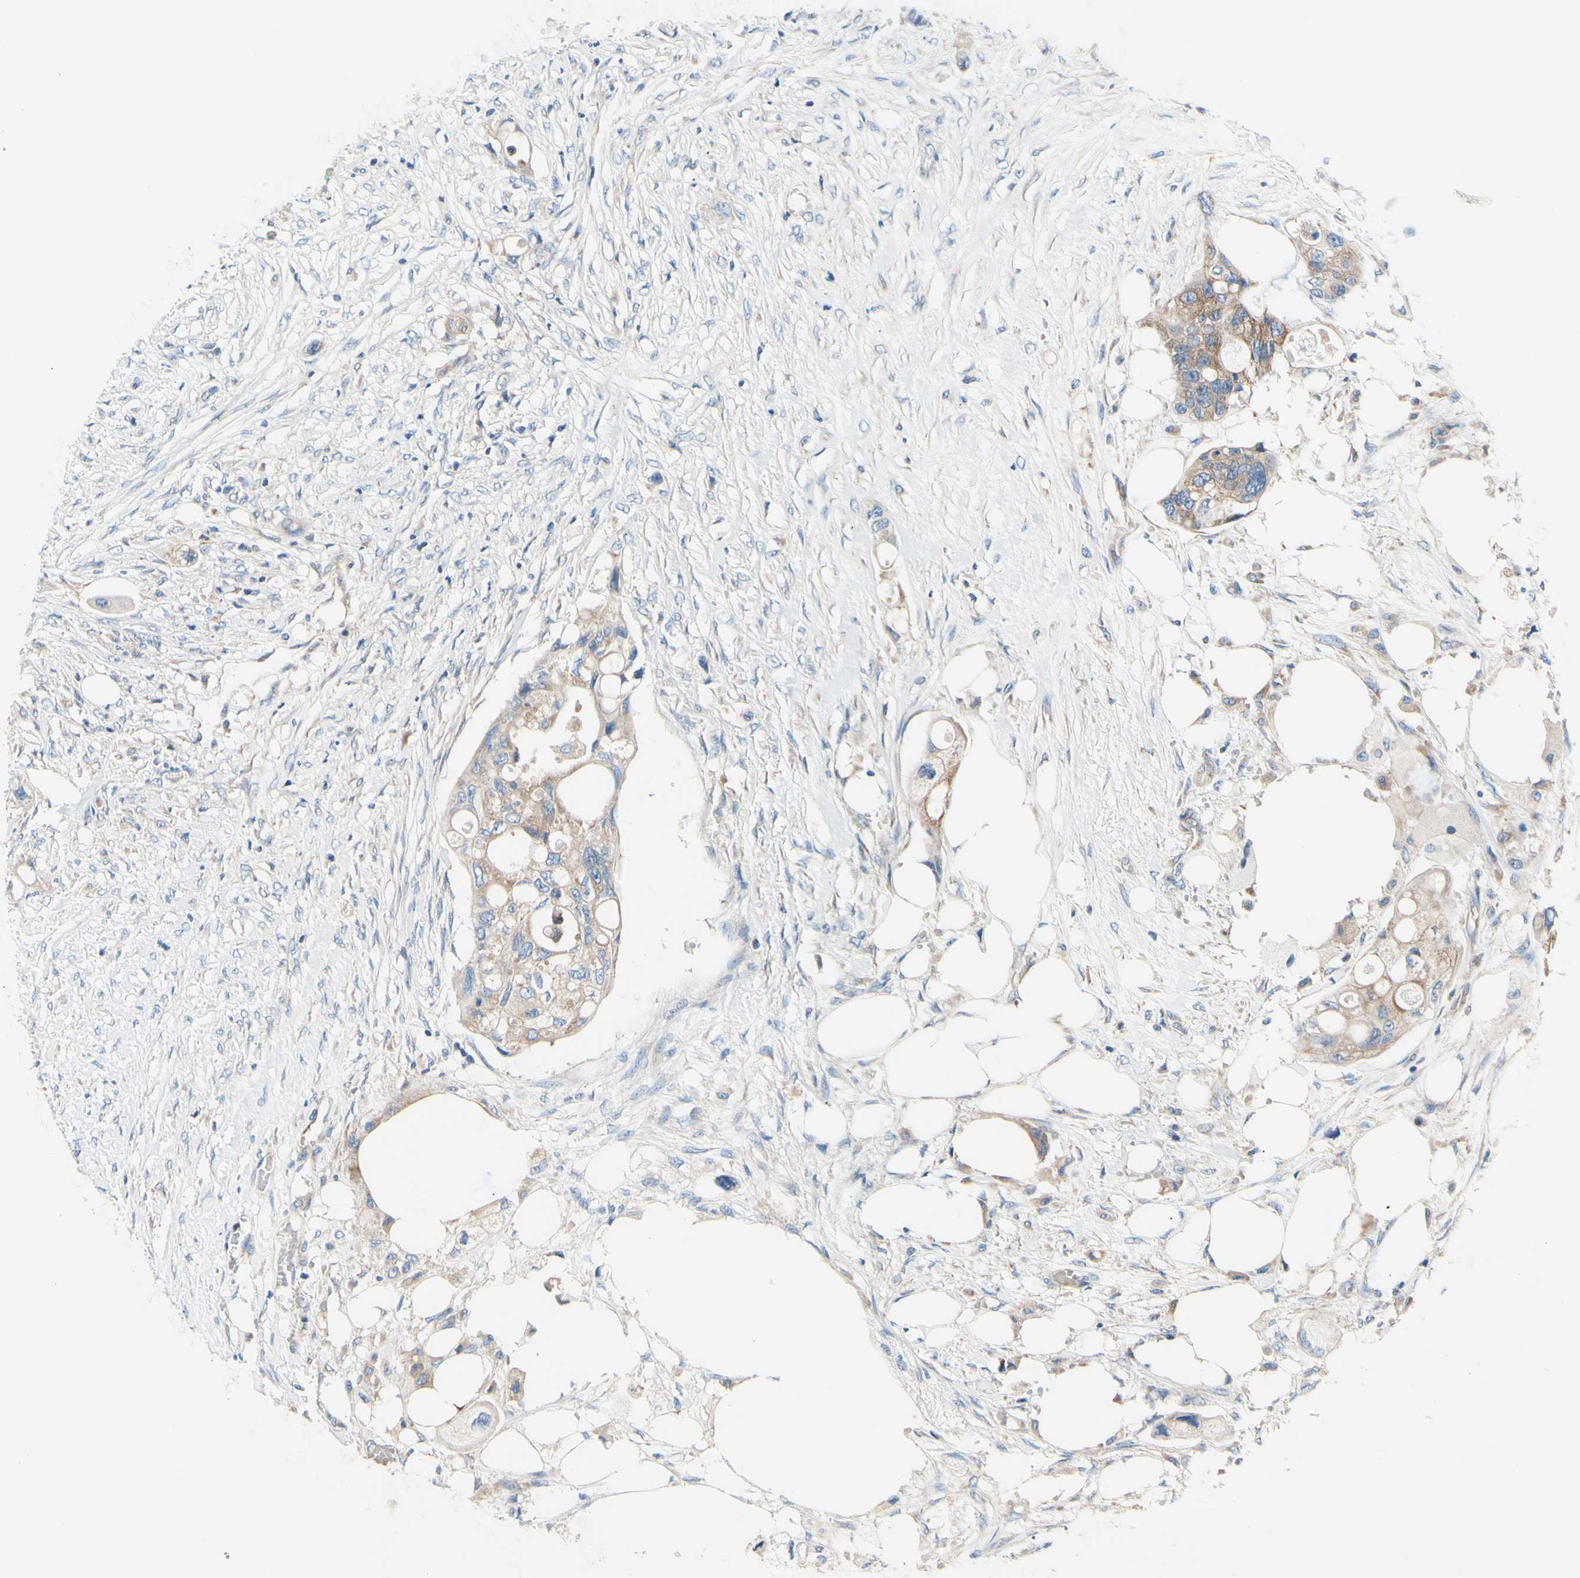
{"staining": {"intensity": "moderate", "quantity": ">75%", "location": "cytoplasmic/membranous"}, "tissue": "colorectal cancer", "cell_type": "Tumor cells", "image_type": "cancer", "snomed": [{"axis": "morphology", "description": "Adenocarcinoma, NOS"}, {"axis": "topography", "description": "Colon"}], "caption": "A photomicrograph showing moderate cytoplasmic/membranous positivity in approximately >75% of tumor cells in colorectal cancer (adenocarcinoma), as visualized by brown immunohistochemical staining.", "gene": "FMR1", "patient": {"sex": "female", "age": 57}}